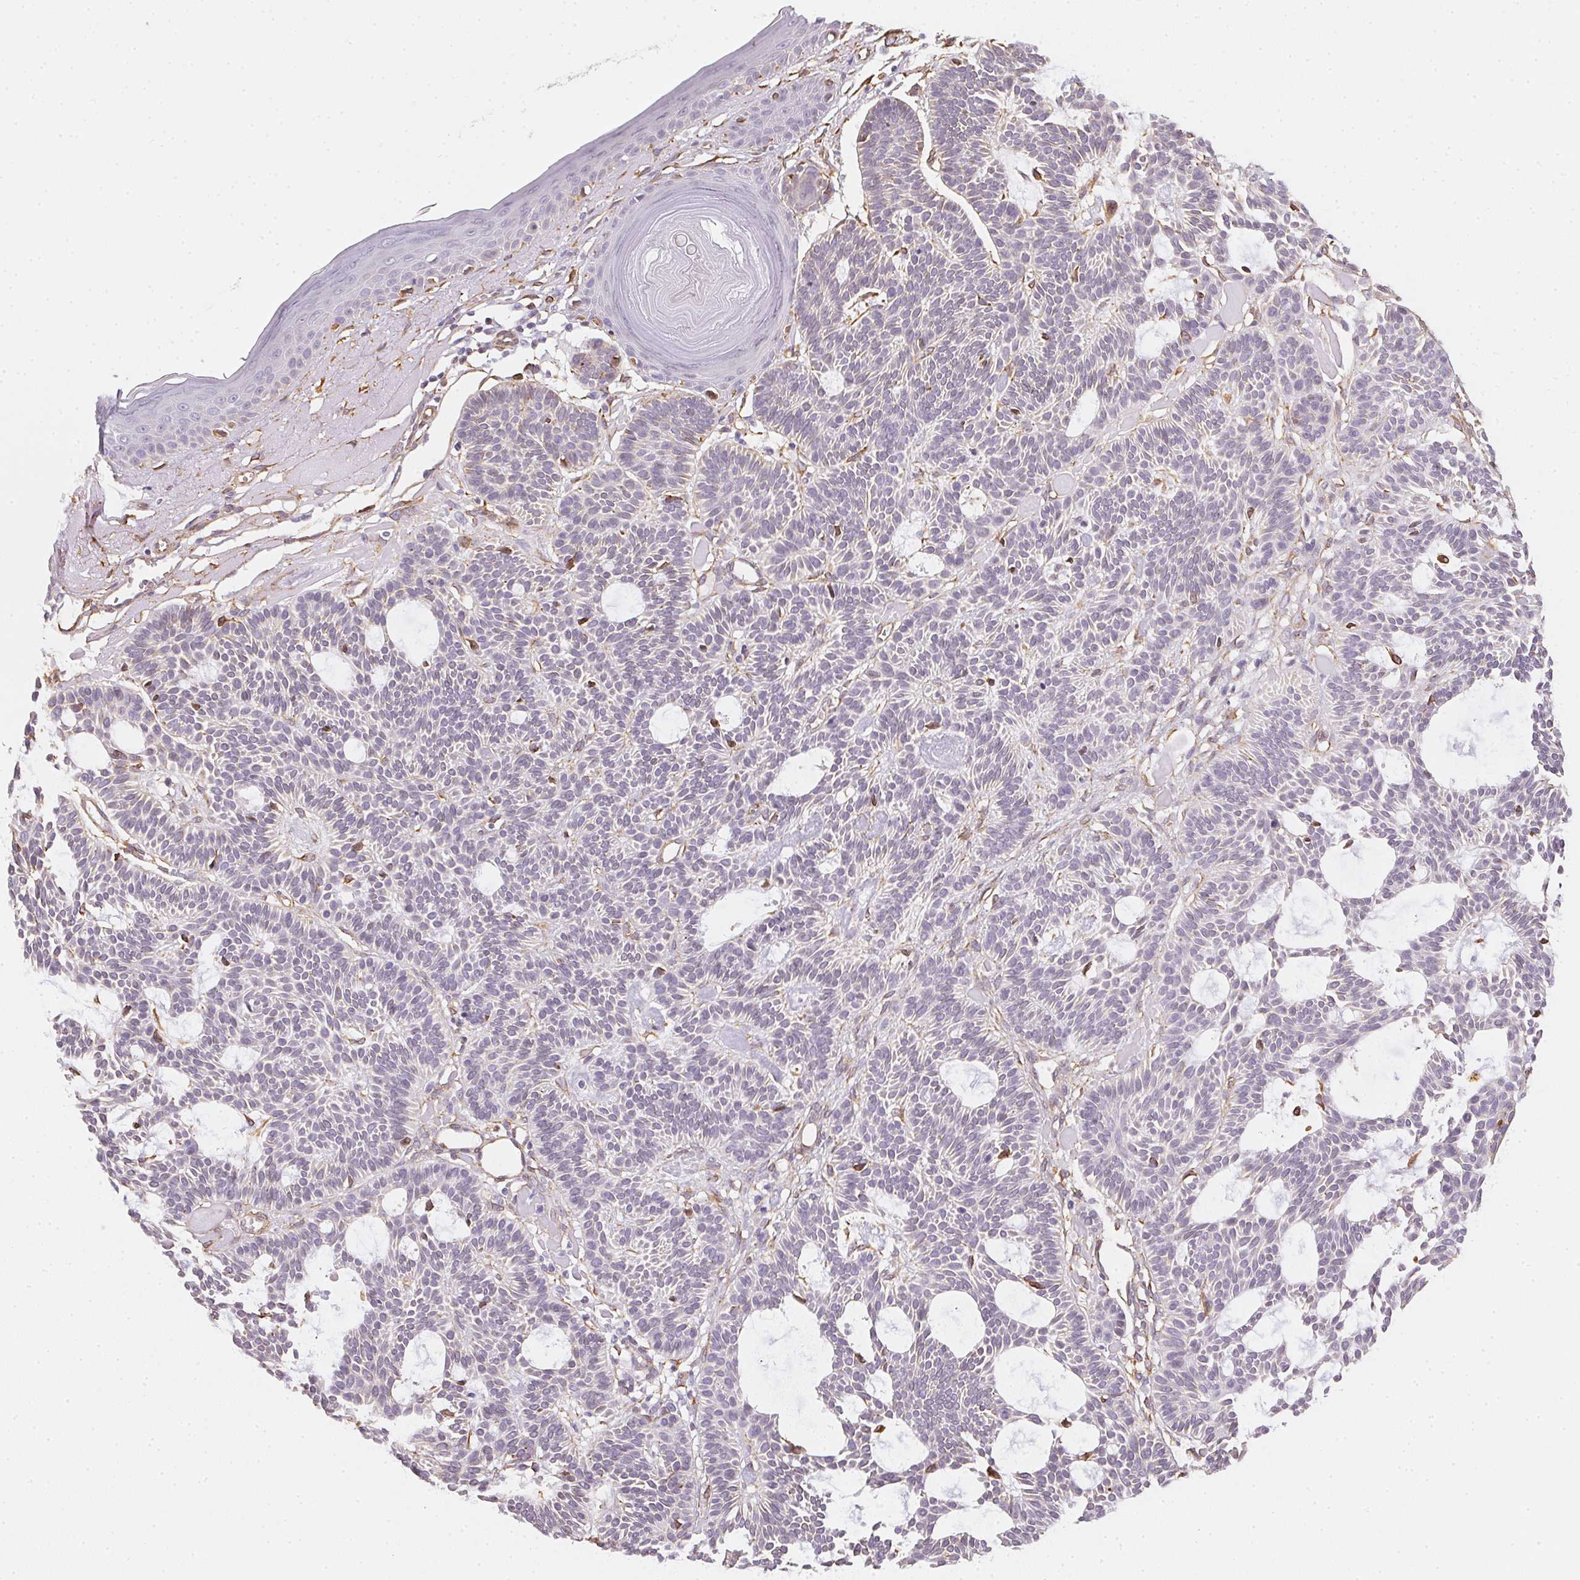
{"staining": {"intensity": "negative", "quantity": "none", "location": "none"}, "tissue": "skin cancer", "cell_type": "Tumor cells", "image_type": "cancer", "snomed": [{"axis": "morphology", "description": "Basal cell carcinoma"}, {"axis": "topography", "description": "Skin"}], "caption": "Tumor cells are negative for protein expression in human skin basal cell carcinoma.", "gene": "RSBN1", "patient": {"sex": "male", "age": 85}}